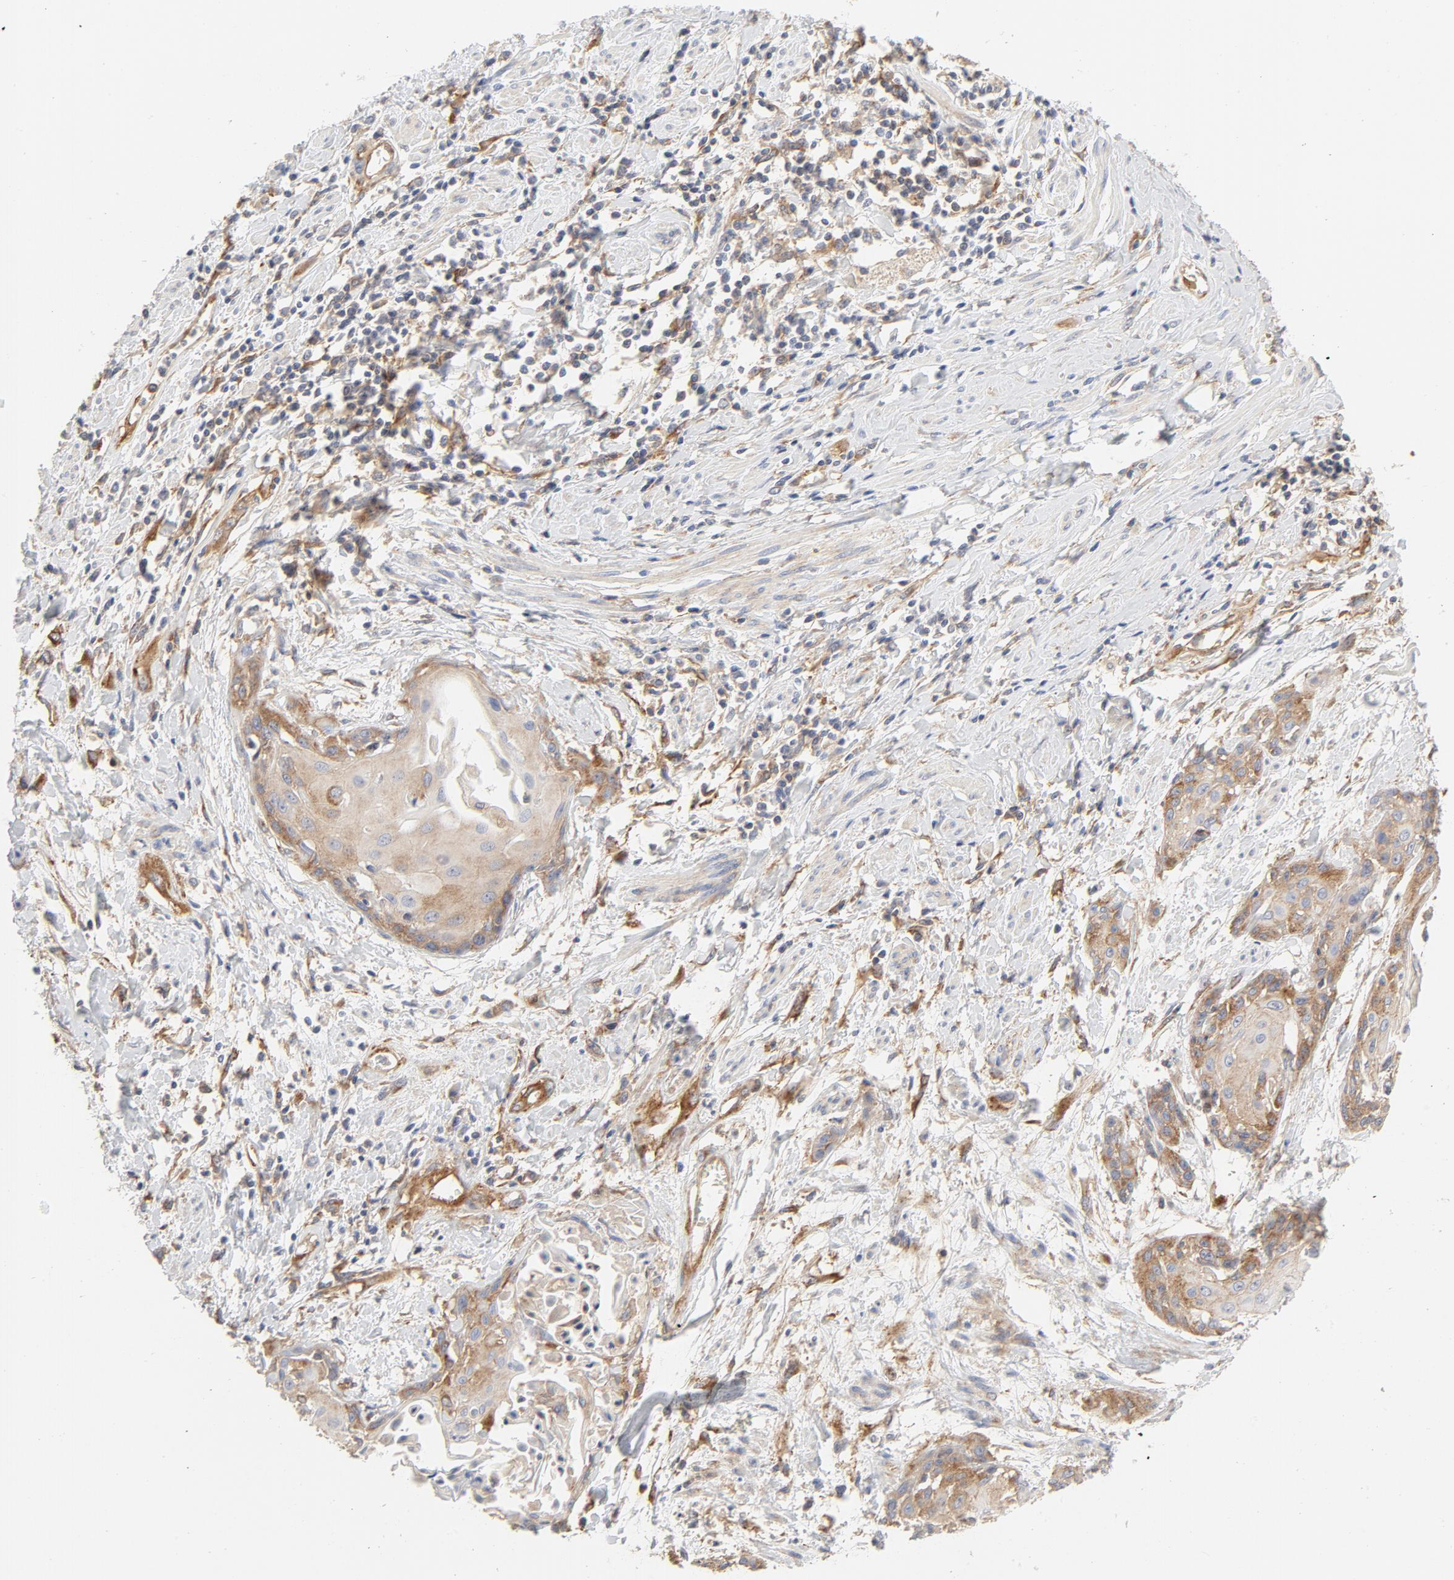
{"staining": {"intensity": "moderate", "quantity": "25%-75%", "location": "cytoplasmic/membranous"}, "tissue": "cervical cancer", "cell_type": "Tumor cells", "image_type": "cancer", "snomed": [{"axis": "morphology", "description": "Squamous cell carcinoma, NOS"}, {"axis": "topography", "description": "Cervix"}], "caption": "IHC (DAB (3,3'-diaminobenzidine)) staining of cervical squamous cell carcinoma shows moderate cytoplasmic/membranous protein staining in approximately 25%-75% of tumor cells.", "gene": "AP2A1", "patient": {"sex": "female", "age": 57}}